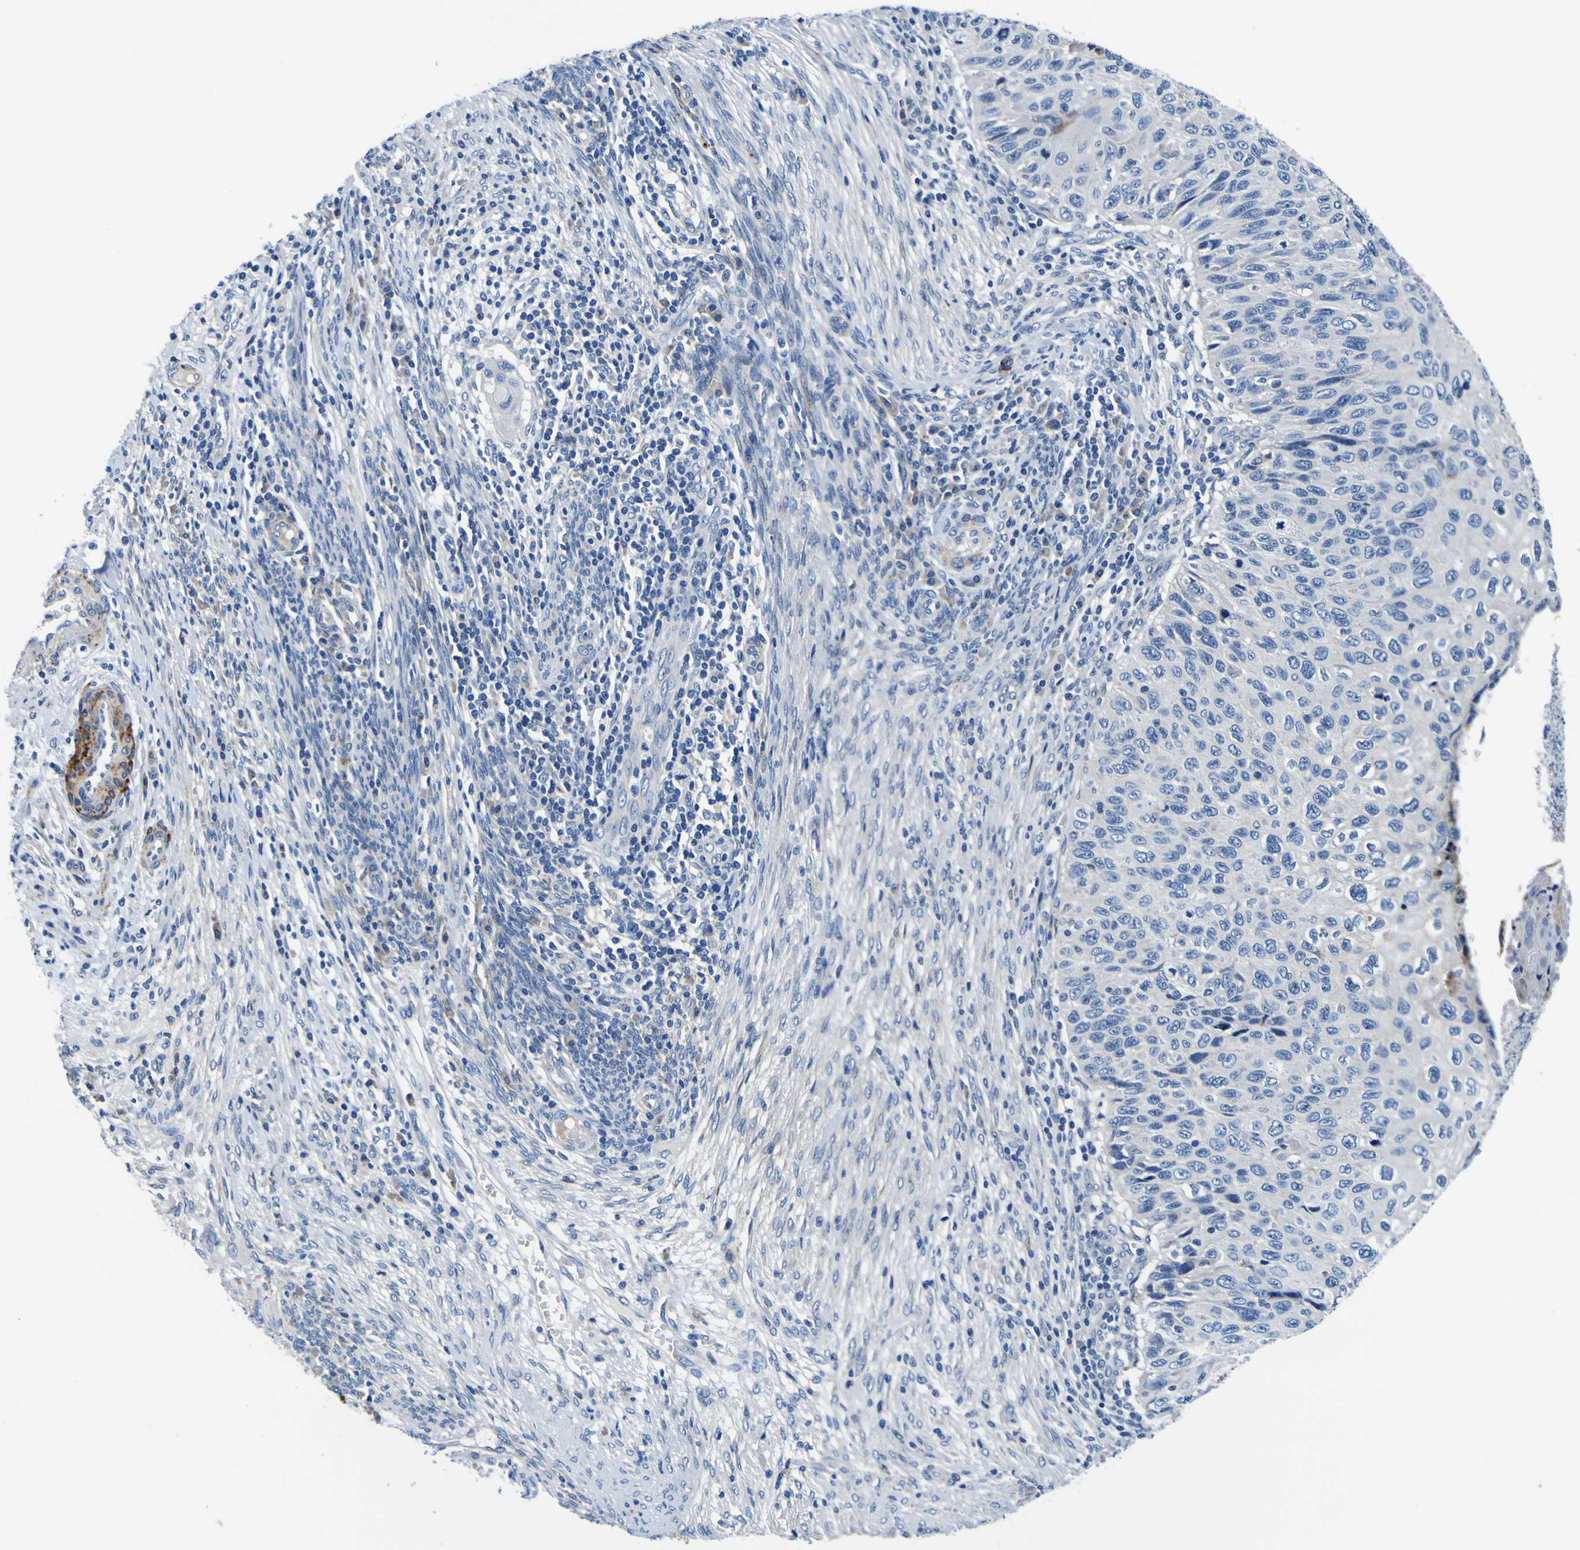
{"staining": {"intensity": "negative", "quantity": "none", "location": "none"}, "tissue": "cervical cancer", "cell_type": "Tumor cells", "image_type": "cancer", "snomed": [{"axis": "morphology", "description": "Squamous cell carcinoma, NOS"}, {"axis": "topography", "description": "Cervix"}], "caption": "Photomicrograph shows no protein staining in tumor cells of cervical cancer tissue.", "gene": "AGAP3", "patient": {"sex": "female", "age": 70}}